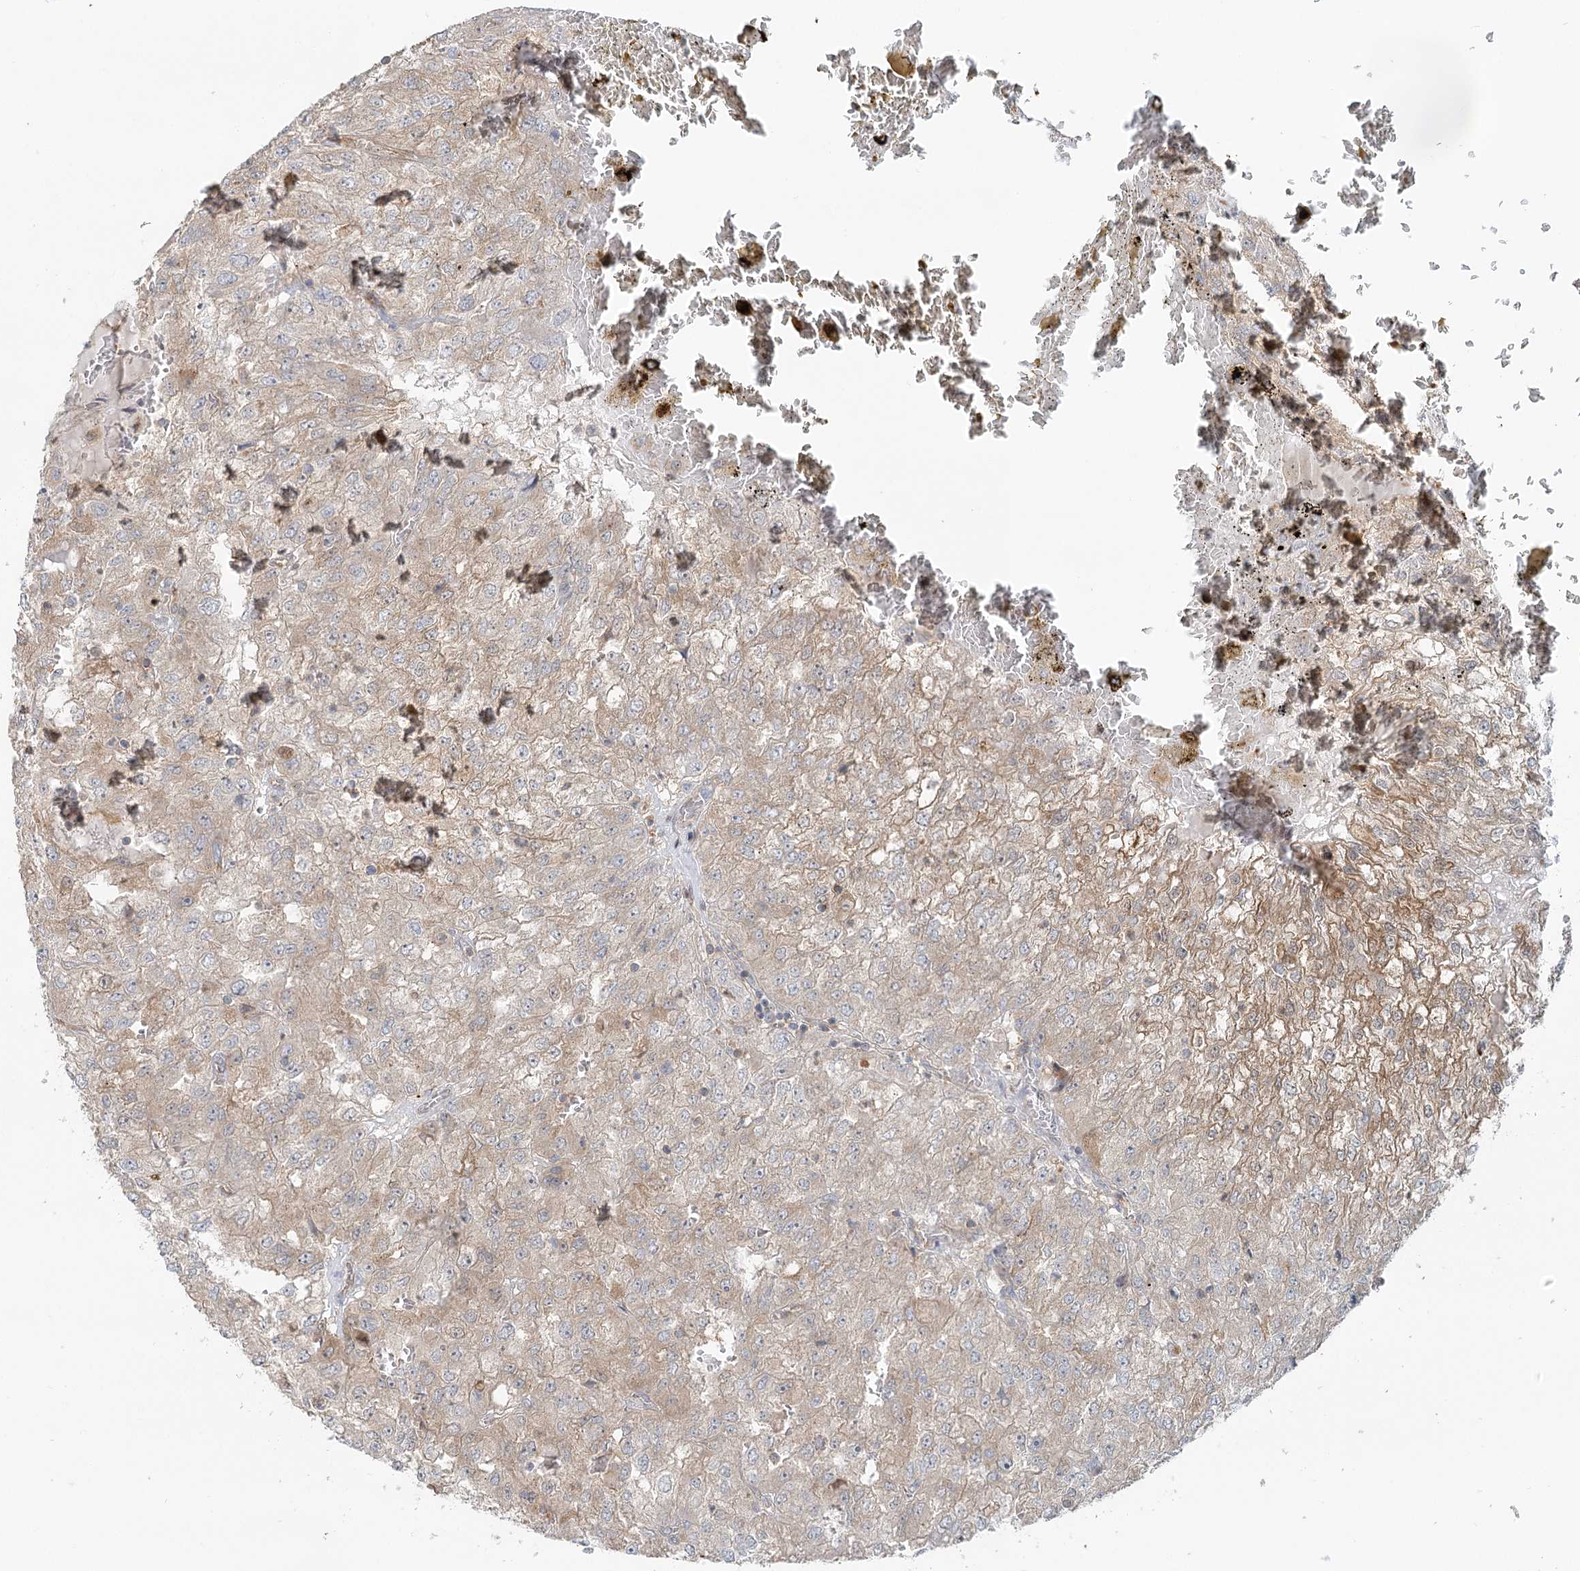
{"staining": {"intensity": "moderate", "quantity": "25%-75%", "location": "cytoplasmic/membranous"}, "tissue": "renal cancer", "cell_type": "Tumor cells", "image_type": "cancer", "snomed": [{"axis": "morphology", "description": "Adenocarcinoma, NOS"}, {"axis": "topography", "description": "Kidney"}], "caption": "Tumor cells demonstrate medium levels of moderate cytoplasmic/membranous positivity in about 25%-75% of cells in renal cancer. (DAB = brown stain, brightfield microscopy at high magnification).", "gene": "GBE1", "patient": {"sex": "female", "age": 54}}